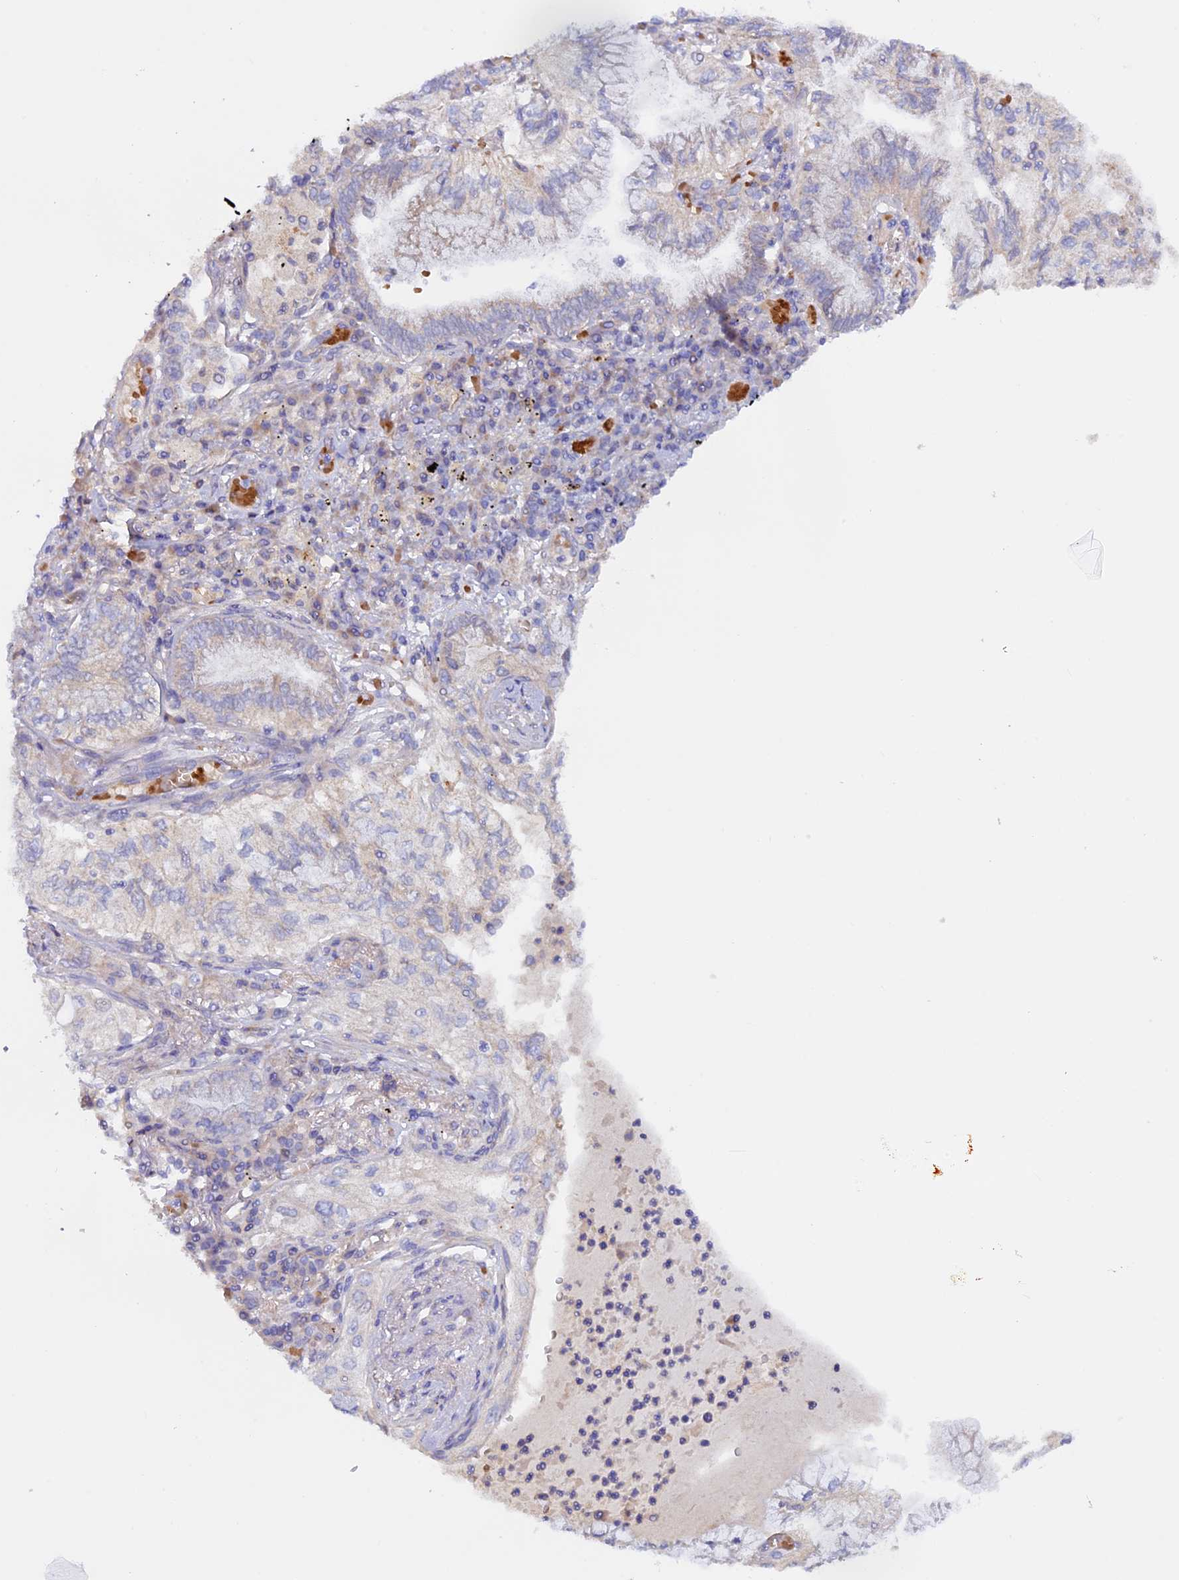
{"staining": {"intensity": "negative", "quantity": "none", "location": "none"}, "tissue": "lung cancer", "cell_type": "Tumor cells", "image_type": "cancer", "snomed": [{"axis": "morphology", "description": "Adenocarcinoma, NOS"}, {"axis": "topography", "description": "Lung"}], "caption": "The image displays no significant expression in tumor cells of lung cancer (adenocarcinoma). (DAB (3,3'-diaminobenzidine) immunohistochemistry visualized using brightfield microscopy, high magnification).", "gene": "DUS3L", "patient": {"sex": "female", "age": 70}}